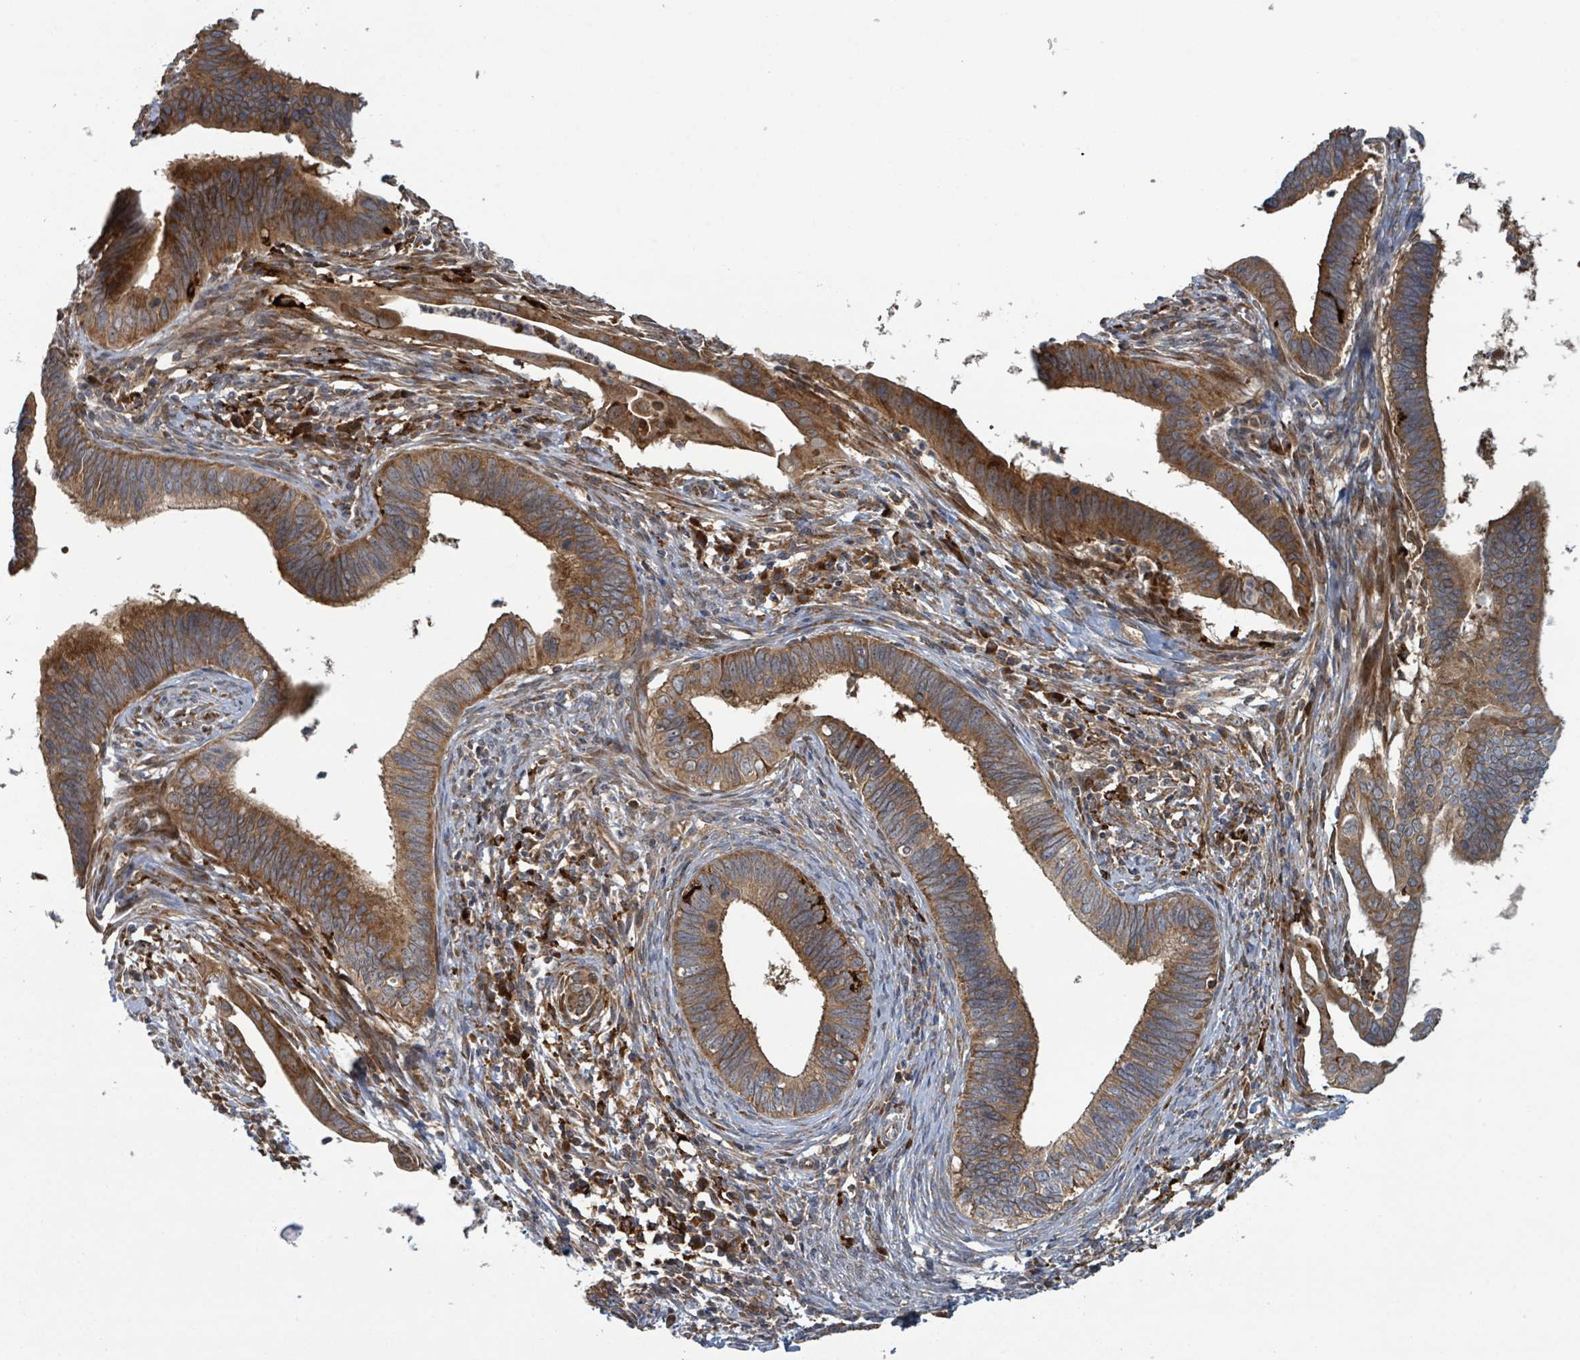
{"staining": {"intensity": "strong", "quantity": ">75%", "location": "cytoplasmic/membranous"}, "tissue": "cervical cancer", "cell_type": "Tumor cells", "image_type": "cancer", "snomed": [{"axis": "morphology", "description": "Adenocarcinoma, NOS"}, {"axis": "topography", "description": "Cervix"}], "caption": "This is an image of immunohistochemistry staining of adenocarcinoma (cervical), which shows strong positivity in the cytoplasmic/membranous of tumor cells.", "gene": "OR51E1", "patient": {"sex": "female", "age": 42}}